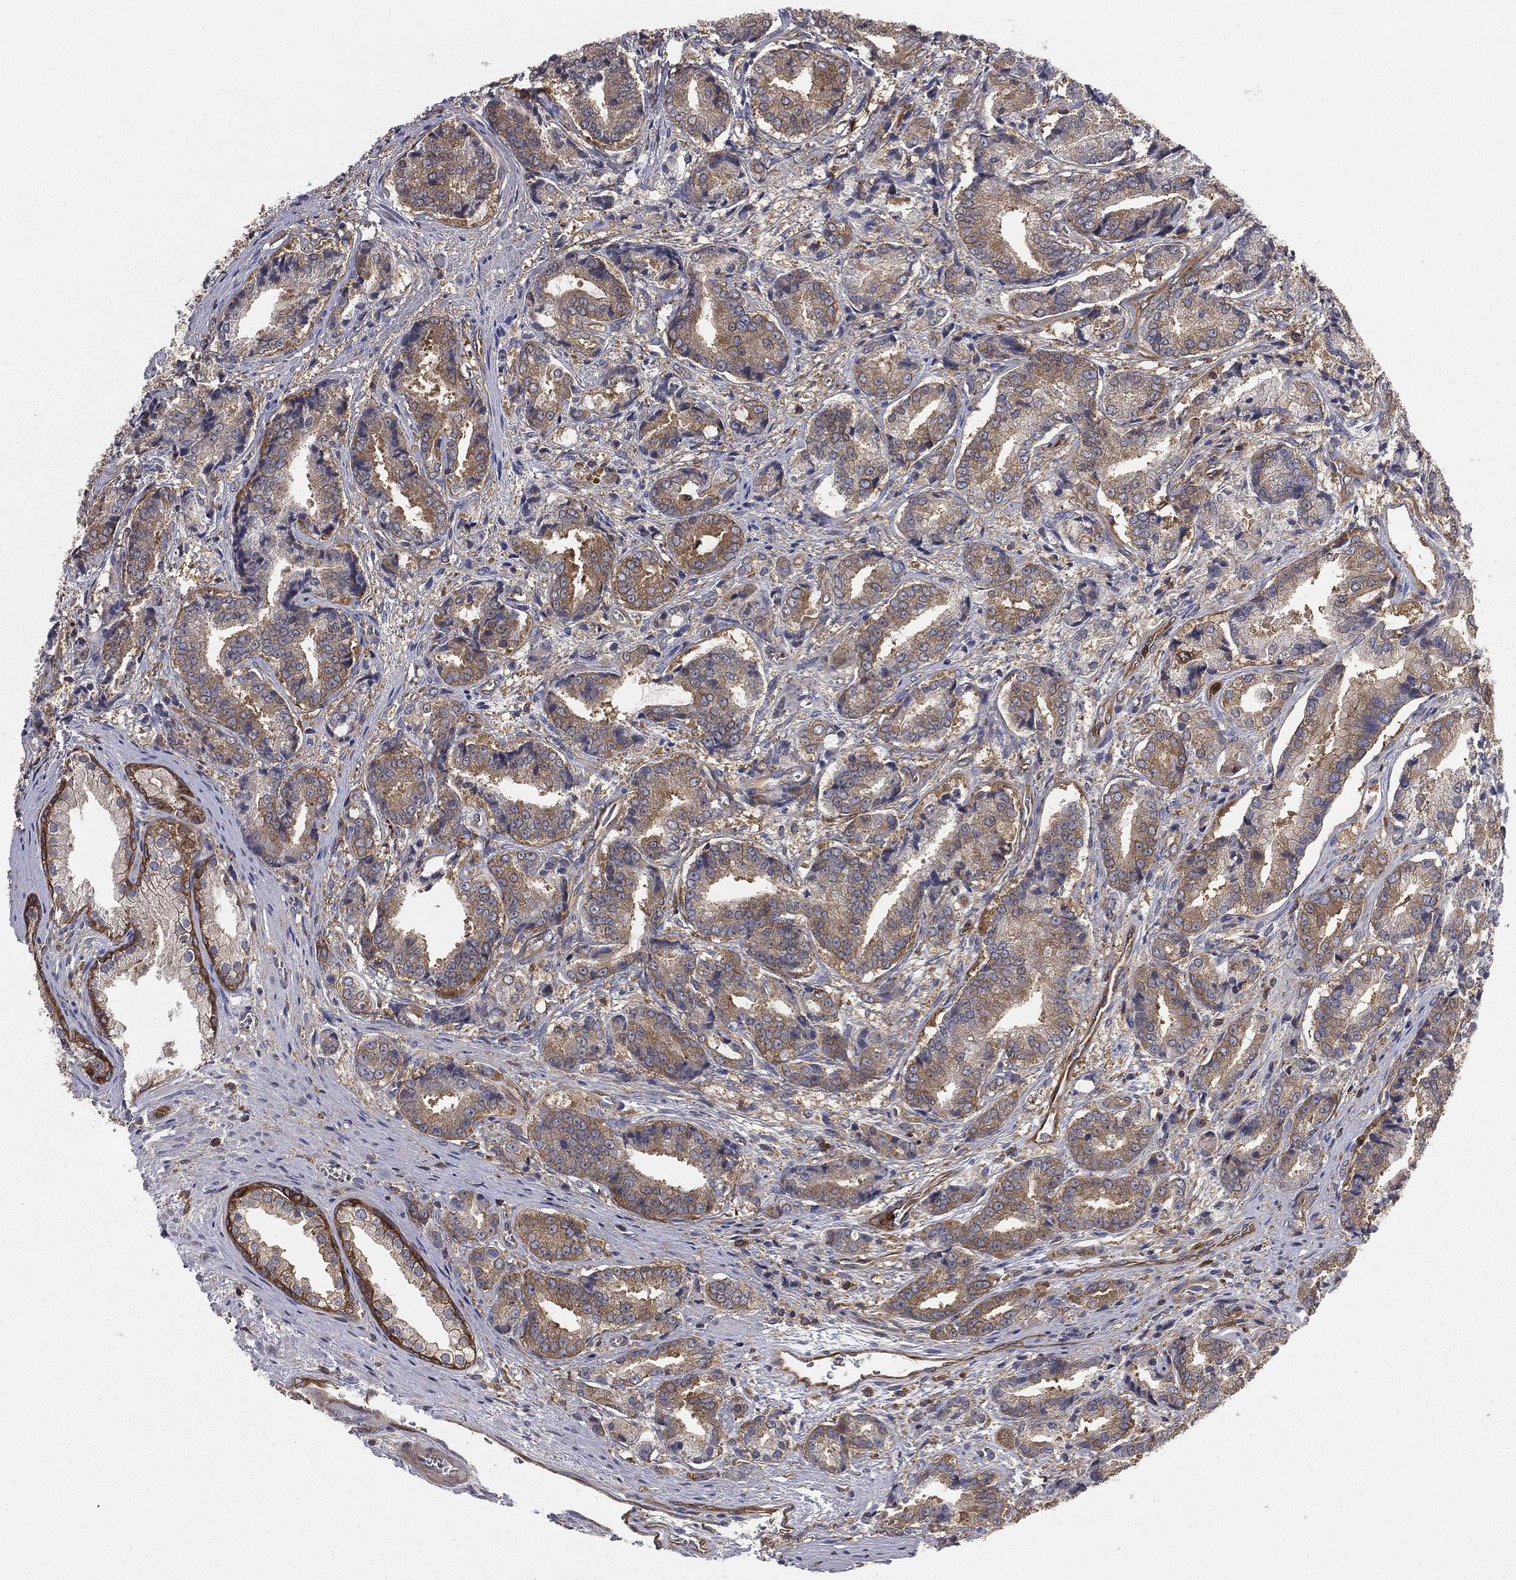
{"staining": {"intensity": "moderate", "quantity": ">75%", "location": "cytoplasmic/membranous"}, "tissue": "prostate cancer", "cell_type": "Tumor cells", "image_type": "cancer", "snomed": [{"axis": "morphology", "description": "Adenocarcinoma, High grade"}, {"axis": "topography", "description": "Prostate and seminal vesicle, NOS"}], "caption": "IHC image of neoplastic tissue: prostate cancer (adenocarcinoma (high-grade)) stained using immunohistochemistry (IHC) demonstrates medium levels of moderate protein expression localized specifically in the cytoplasmic/membranous of tumor cells, appearing as a cytoplasmic/membranous brown color.", "gene": "GNB5", "patient": {"sex": "male", "age": 61}}